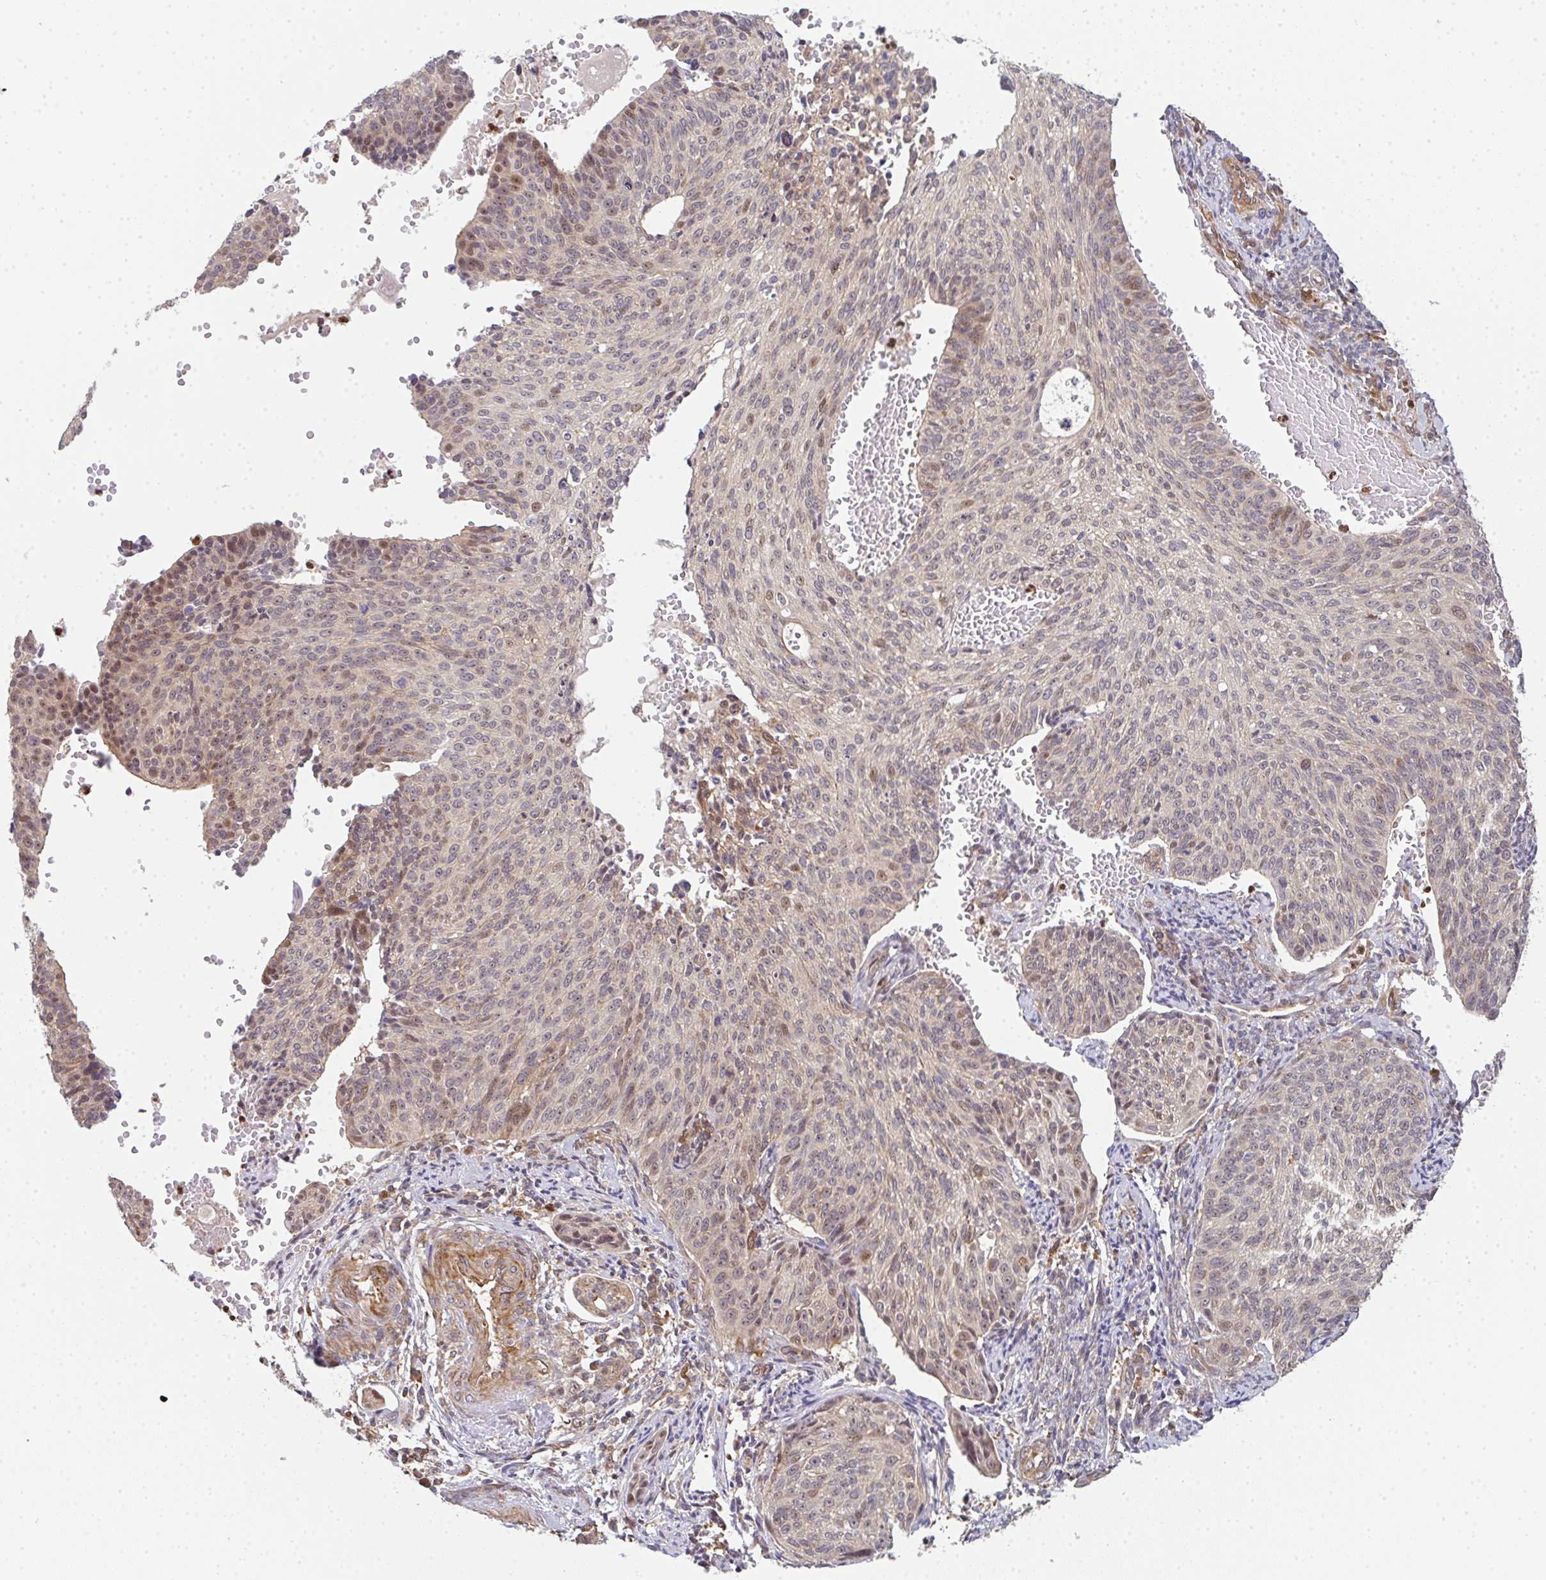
{"staining": {"intensity": "weak", "quantity": "<25%", "location": "nuclear"}, "tissue": "cervical cancer", "cell_type": "Tumor cells", "image_type": "cancer", "snomed": [{"axis": "morphology", "description": "Squamous cell carcinoma, NOS"}, {"axis": "topography", "description": "Cervix"}], "caption": "Immunohistochemistry (IHC) of human cervical squamous cell carcinoma displays no positivity in tumor cells.", "gene": "SIMC1", "patient": {"sex": "female", "age": 70}}